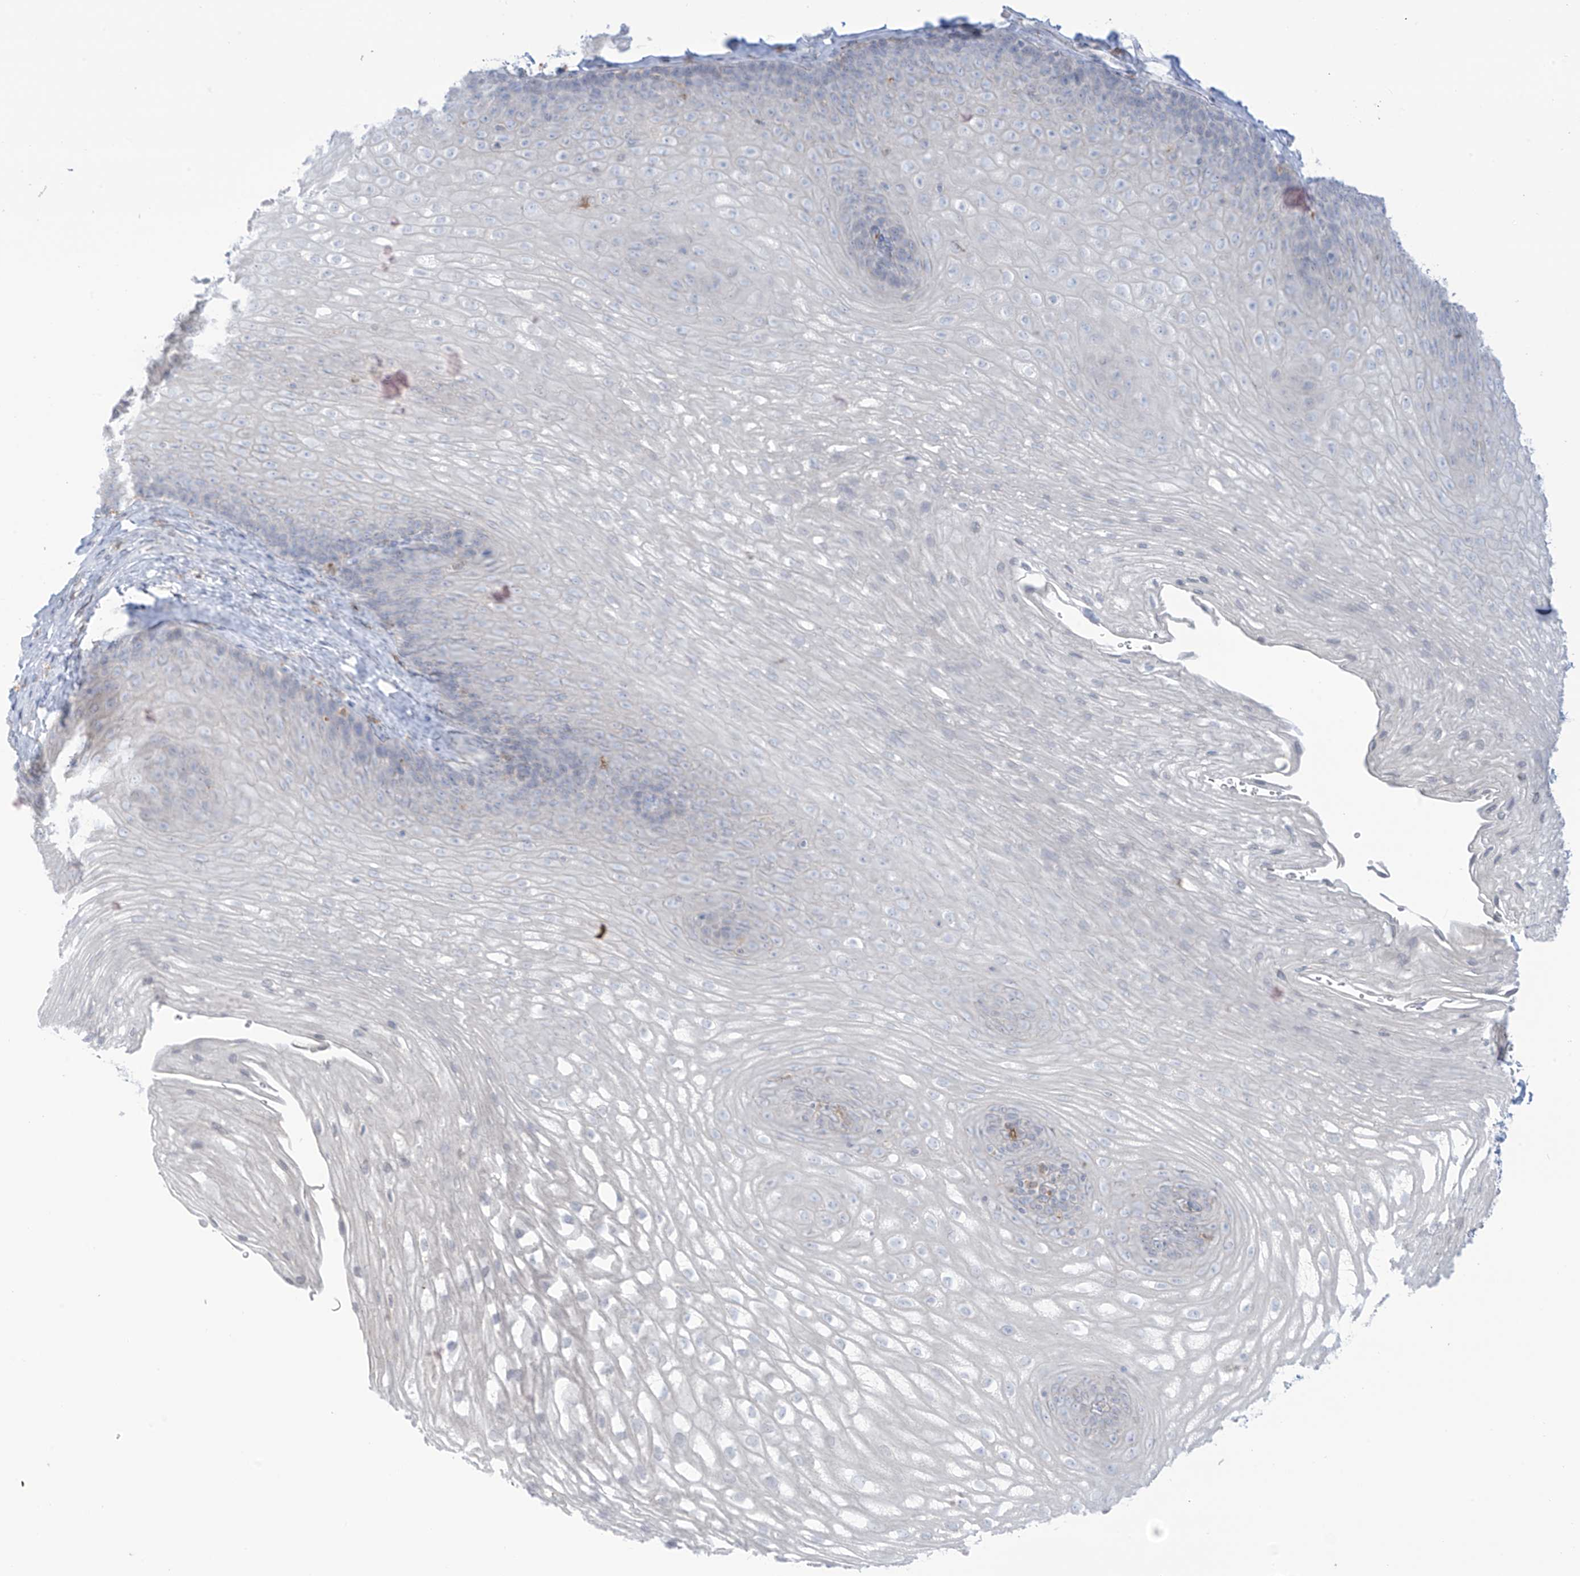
{"staining": {"intensity": "negative", "quantity": "none", "location": "none"}, "tissue": "esophagus", "cell_type": "Squamous epithelial cells", "image_type": "normal", "snomed": [{"axis": "morphology", "description": "Normal tissue, NOS"}, {"axis": "topography", "description": "Esophagus"}], "caption": "This is an immunohistochemistry micrograph of unremarkable human esophagus. There is no expression in squamous epithelial cells.", "gene": "TBXAS1", "patient": {"sex": "female", "age": 66}}